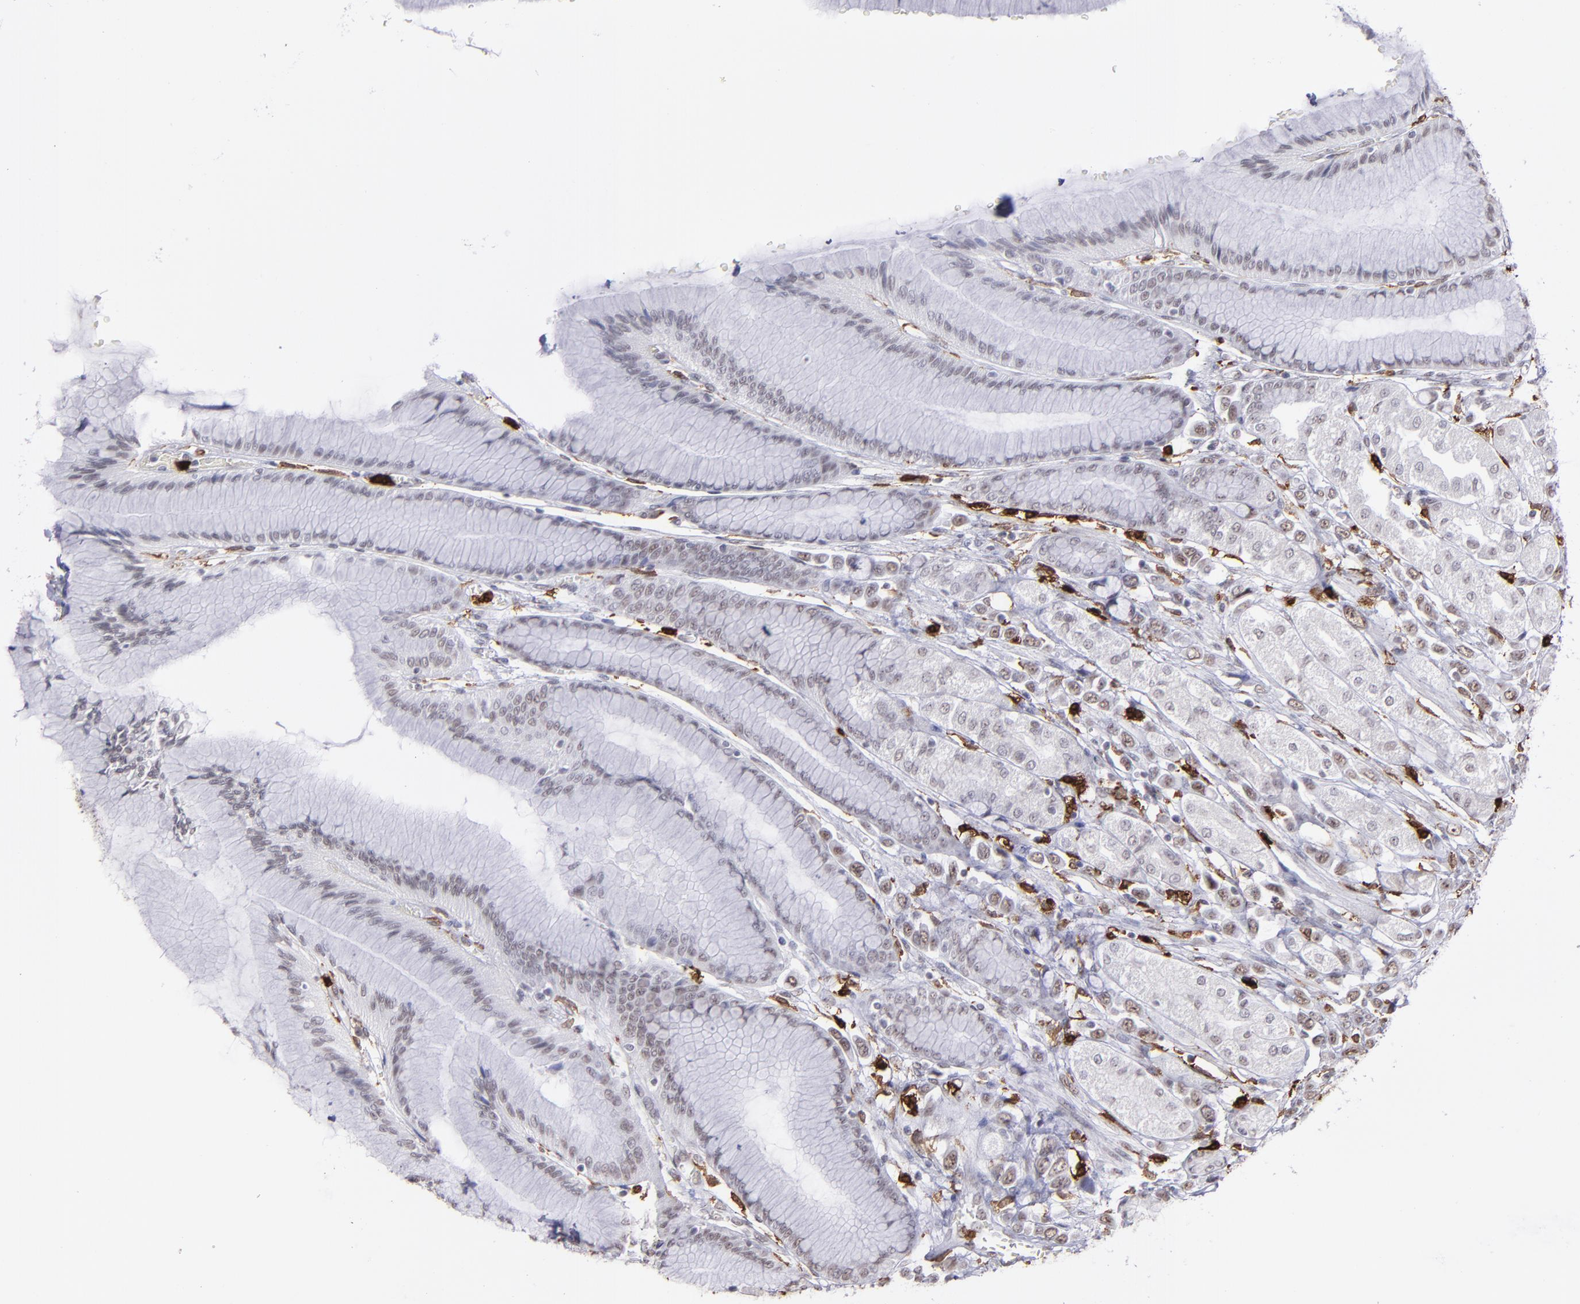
{"staining": {"intensity": "negative", "quantity": "none", "location": "none"}, "tissue": "stomach", "cell_type": "Glandular cells", "image_type": "normal", "snomed": [{"axis": "morphology", "description": "Normal tissue, NOS"}, {"axis": "morphology", "description": "Adenocarcinoma, NOS"}, {"axis": "topography", "description": "Stomach"}, {"axis": "topography", "description": "Stomach, lower"}], "caption": "Immunohistochemical staining of benign stomach displays no significant staining in glandular cells. (DAB immunohistochemistry (IHC), high magnification).", "gene": "NCF2", "patient": {"sex": "female", "age": 65}}